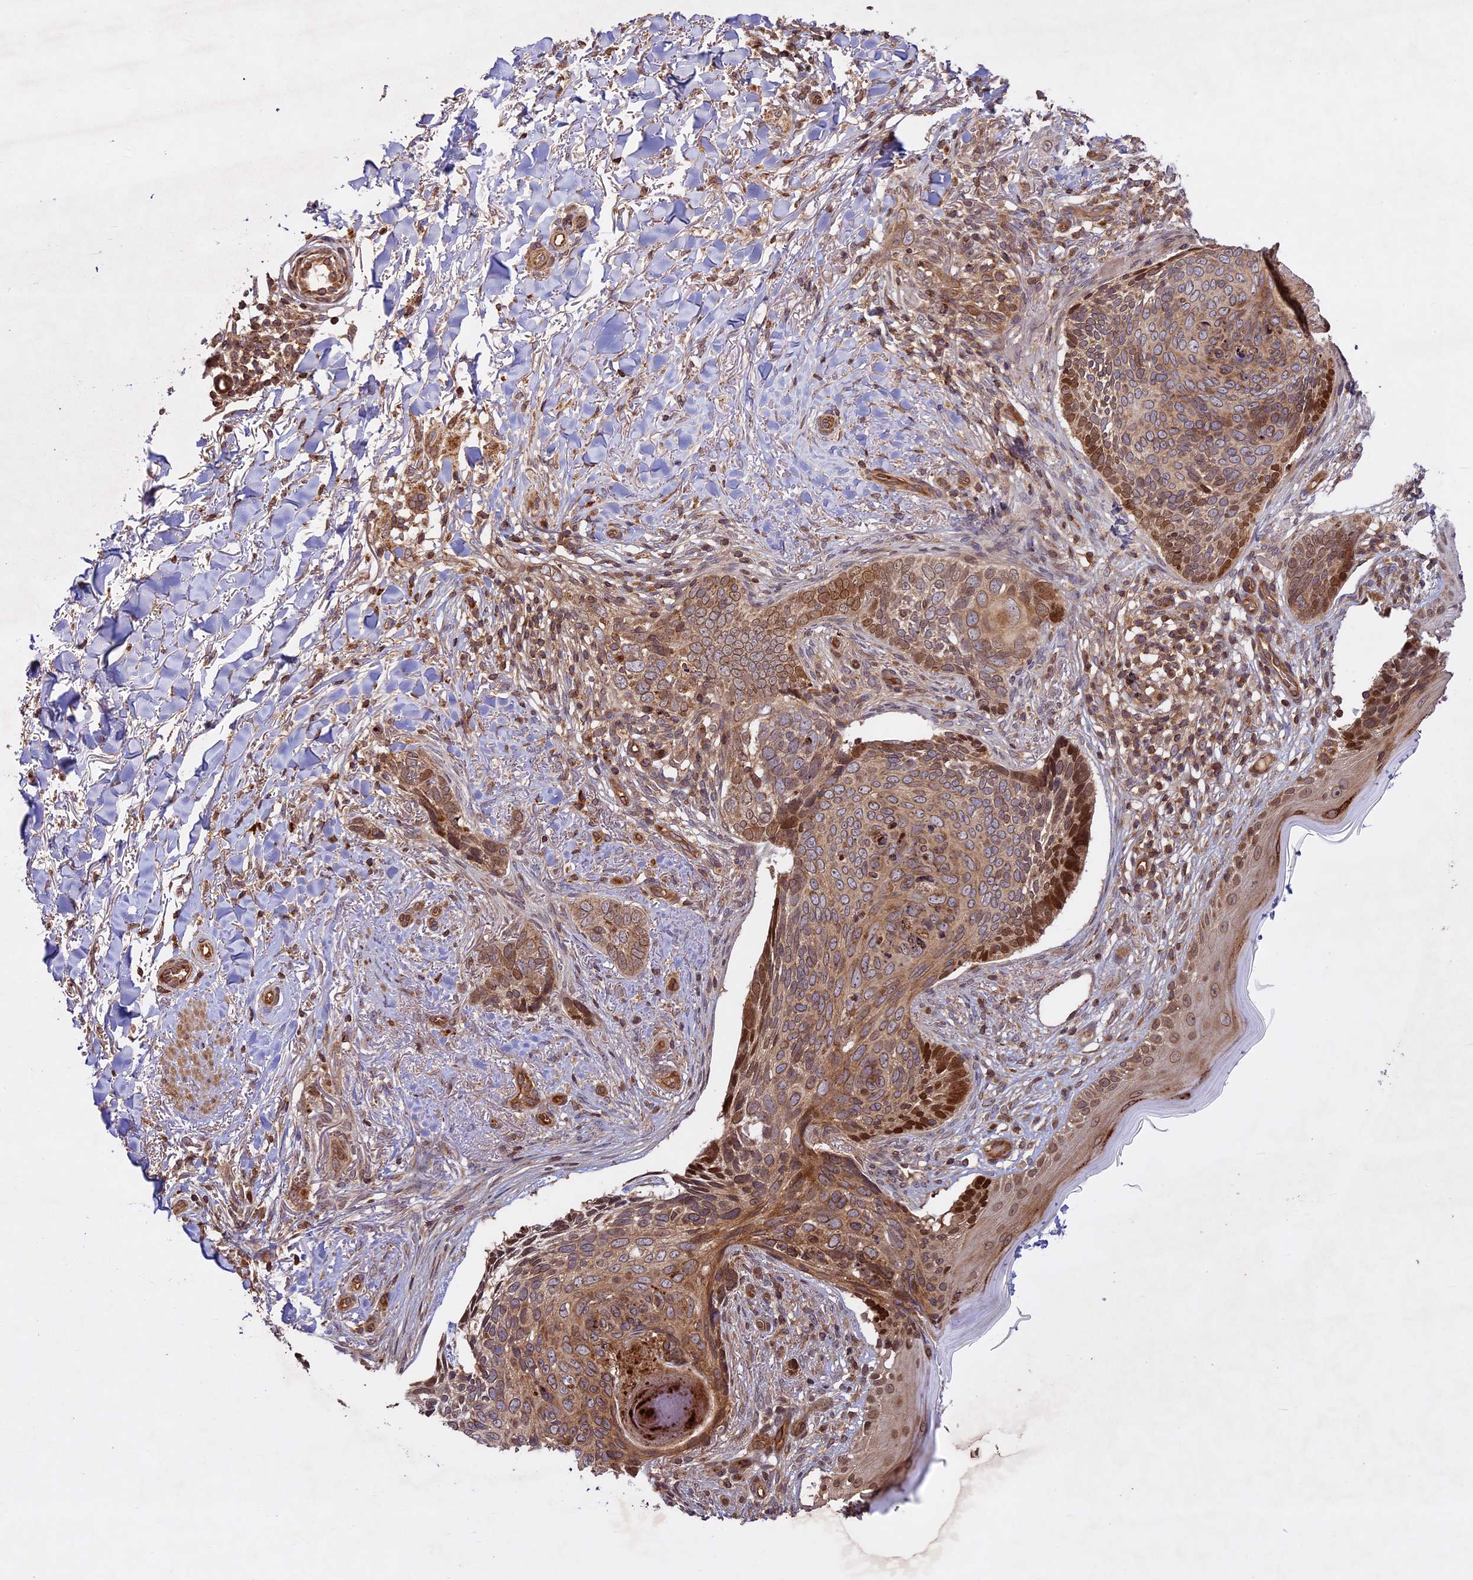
{"staining": {"intensity": "moderate", "quantity": ">75%", "location": "cytoplasmic/membranous,nuclear"}, "tissue": "skin cancer", "cell_type": "Tumor cells", "image_type": "cancer", "snomed": [{"axis": "morphology", "description": "Normal tissue, NOS"}, {"axis": "morphology", "description": "Basal cell carcinoma"}, {"axis": "topography", "description": "Skin"}], "caption": "Skin cancer stained for a protein shows moderate cytoplasmic/membranous and nuclear positivity in tumor cells. The staining is performed using DAB (3,3'-diaminobenzidine) brown chromogen to label protein expression. The nuclei are counter-stained blue using hematoxylin.", "gene": "DGKH", "patient": {"sex": "female", "age": 67}}